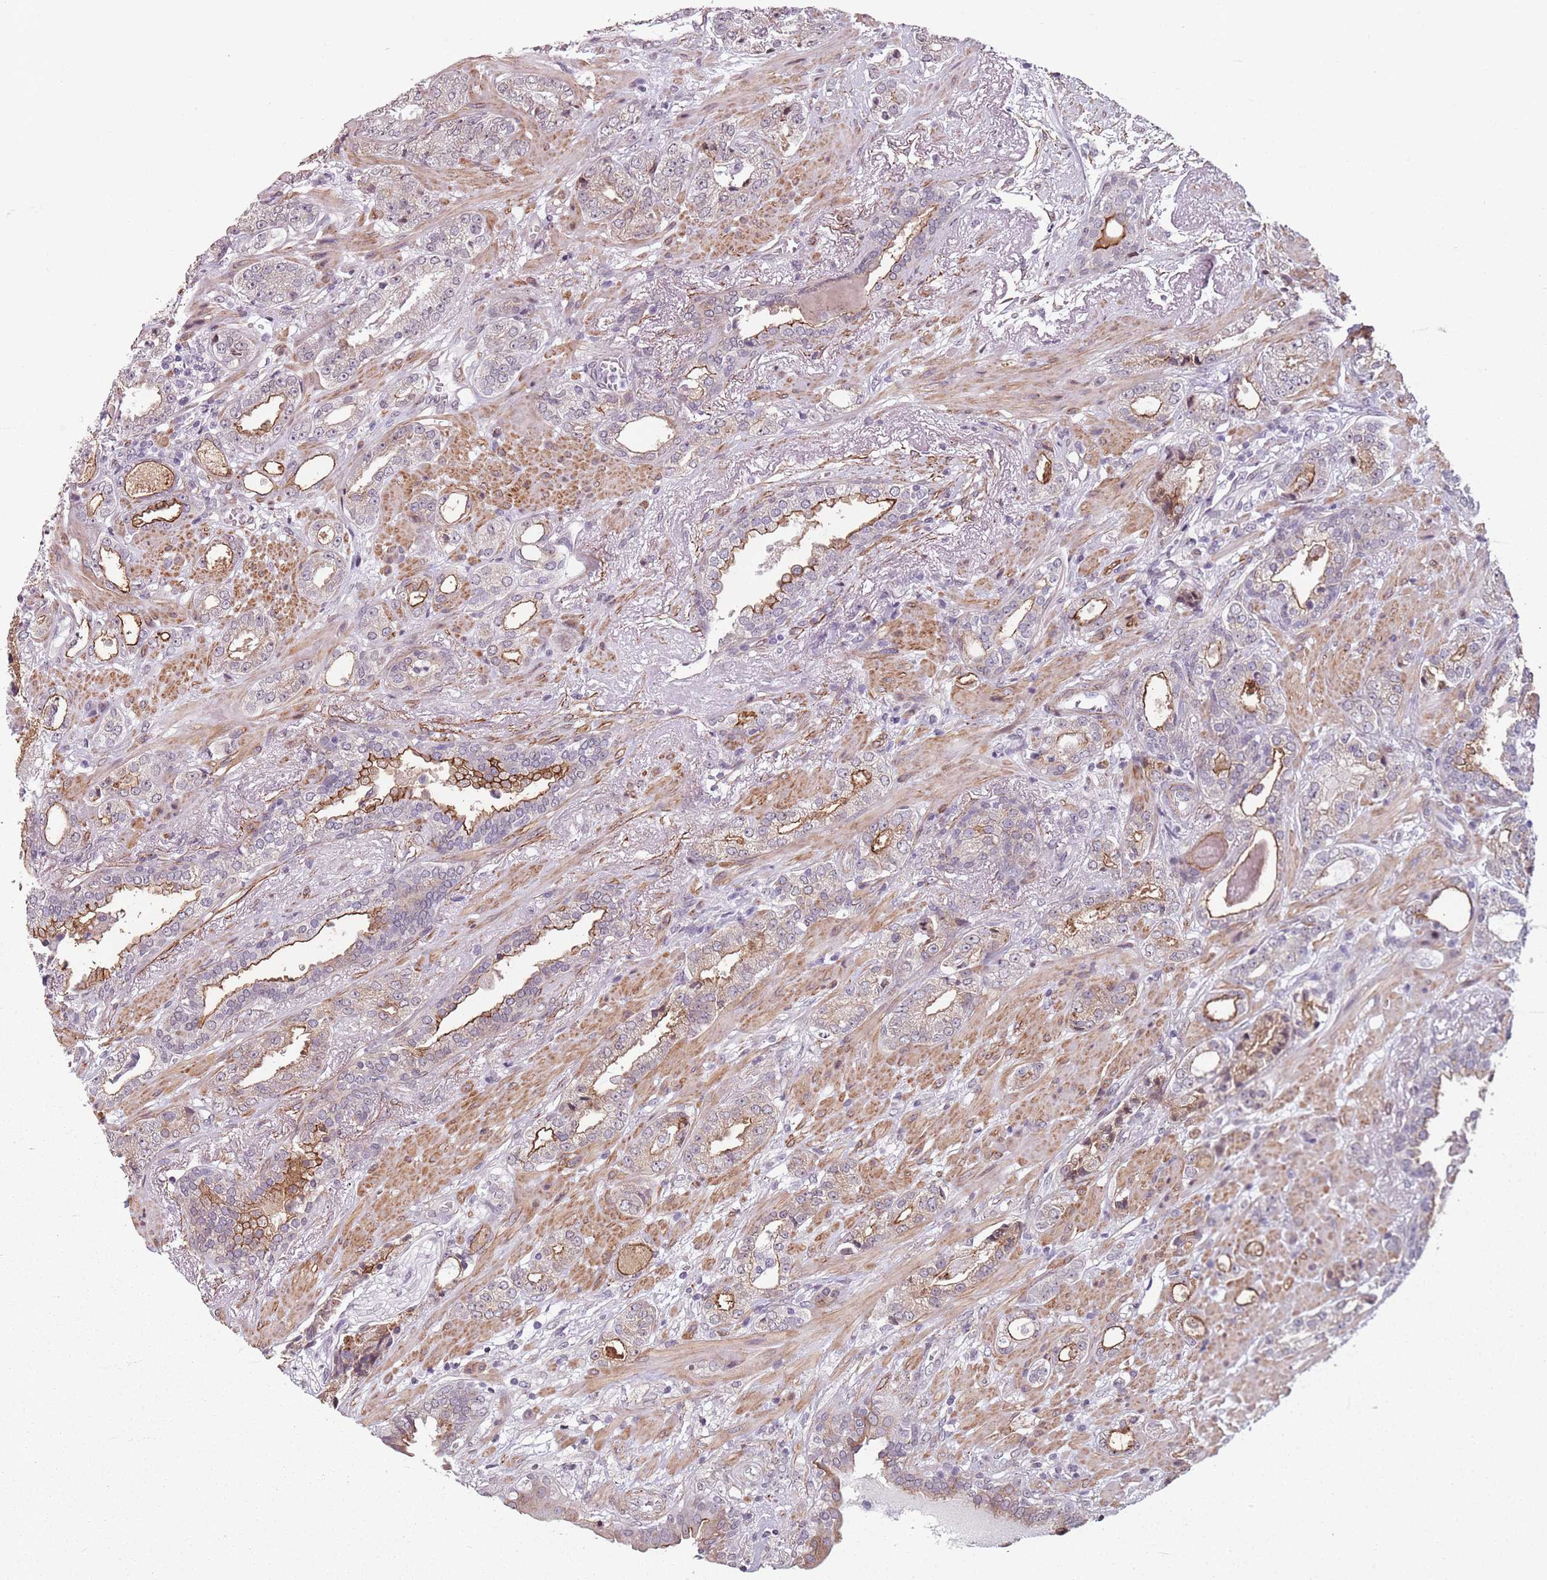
{"staining": {"intensity": "moderate", "quantity": "<25%", "location": "cytoplasmic/membranous"}, "tissue": "prostate cancer", "cell_type": "Tumor cells", "image_type": "cancer", "snomed": [{"axis": "morphology", "description": "Adenocarcinoma, High grade"}, {"axis": "topography", "description": "Prostate"}], "caption": "High-power microscopy captured an immunohistochemistry (IHC) photomicrograph of prostate cancer (high-grade adenocarcinoma), revealing moderate cytoplasmic/membranous positivity in about <25% of tumor cells.", "gene": "TMC4", "patient": {"sex": "male", "age": 71}}